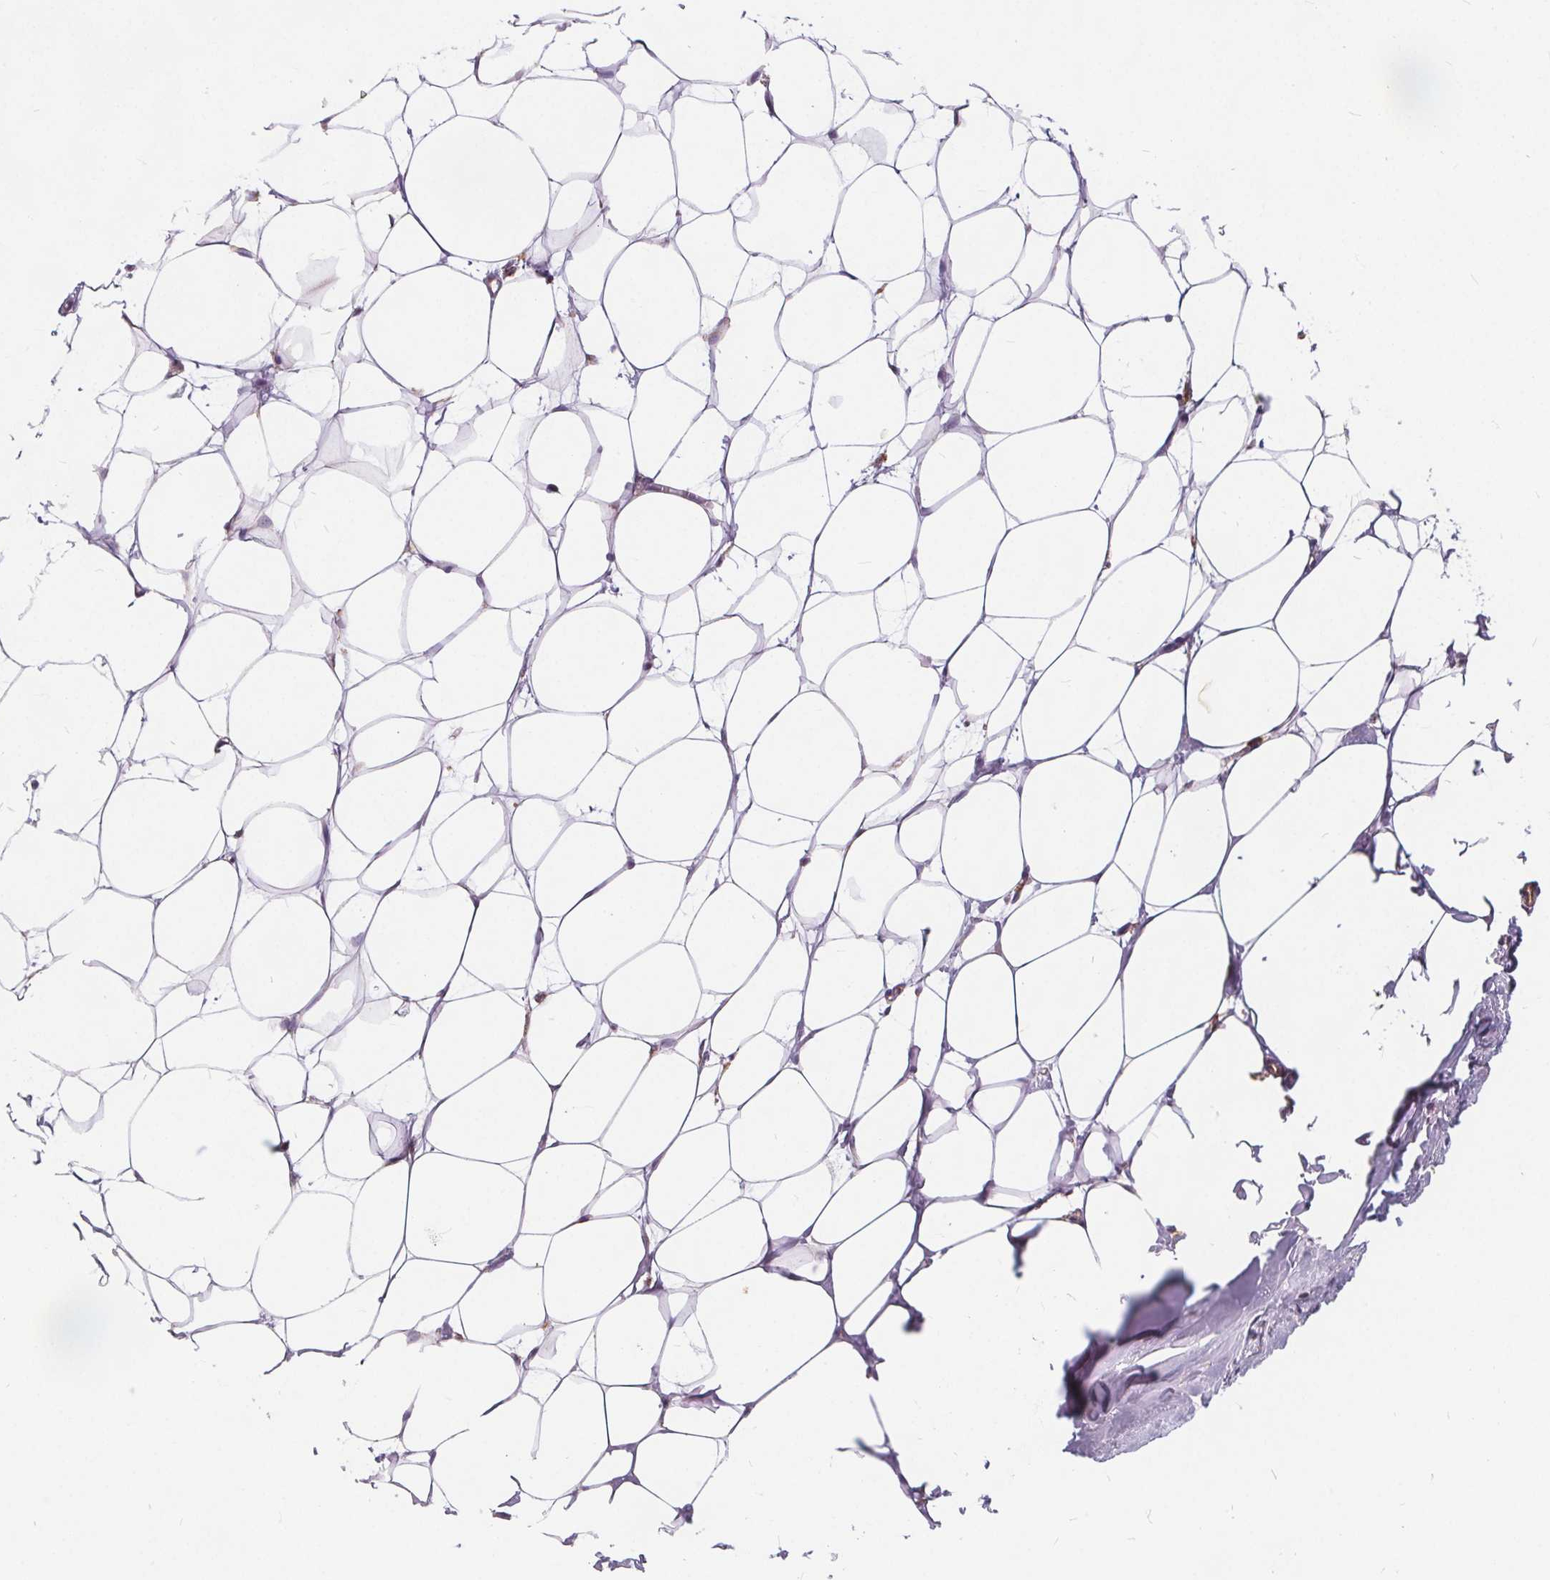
{"staining": {"intensity": "moderate", "quantity": "<25%", "location": "cytoplasmic/membranous"}, "tissue": "breast", "cell_type": "Adipocytes", "image_type": "normal", "snomed": [{"axis": "morphology", "description": "Normal tissue, NOS"}, {"axis": "topography", "description": "Breast"}], "caption": "Human breast stained with a brown dye displays moderate cytoplasmic/membranous positive expression in approximately <25% of adipocytes.", "gene": "PLSCR3", "patient": {"sex": "female", "age": 27}}